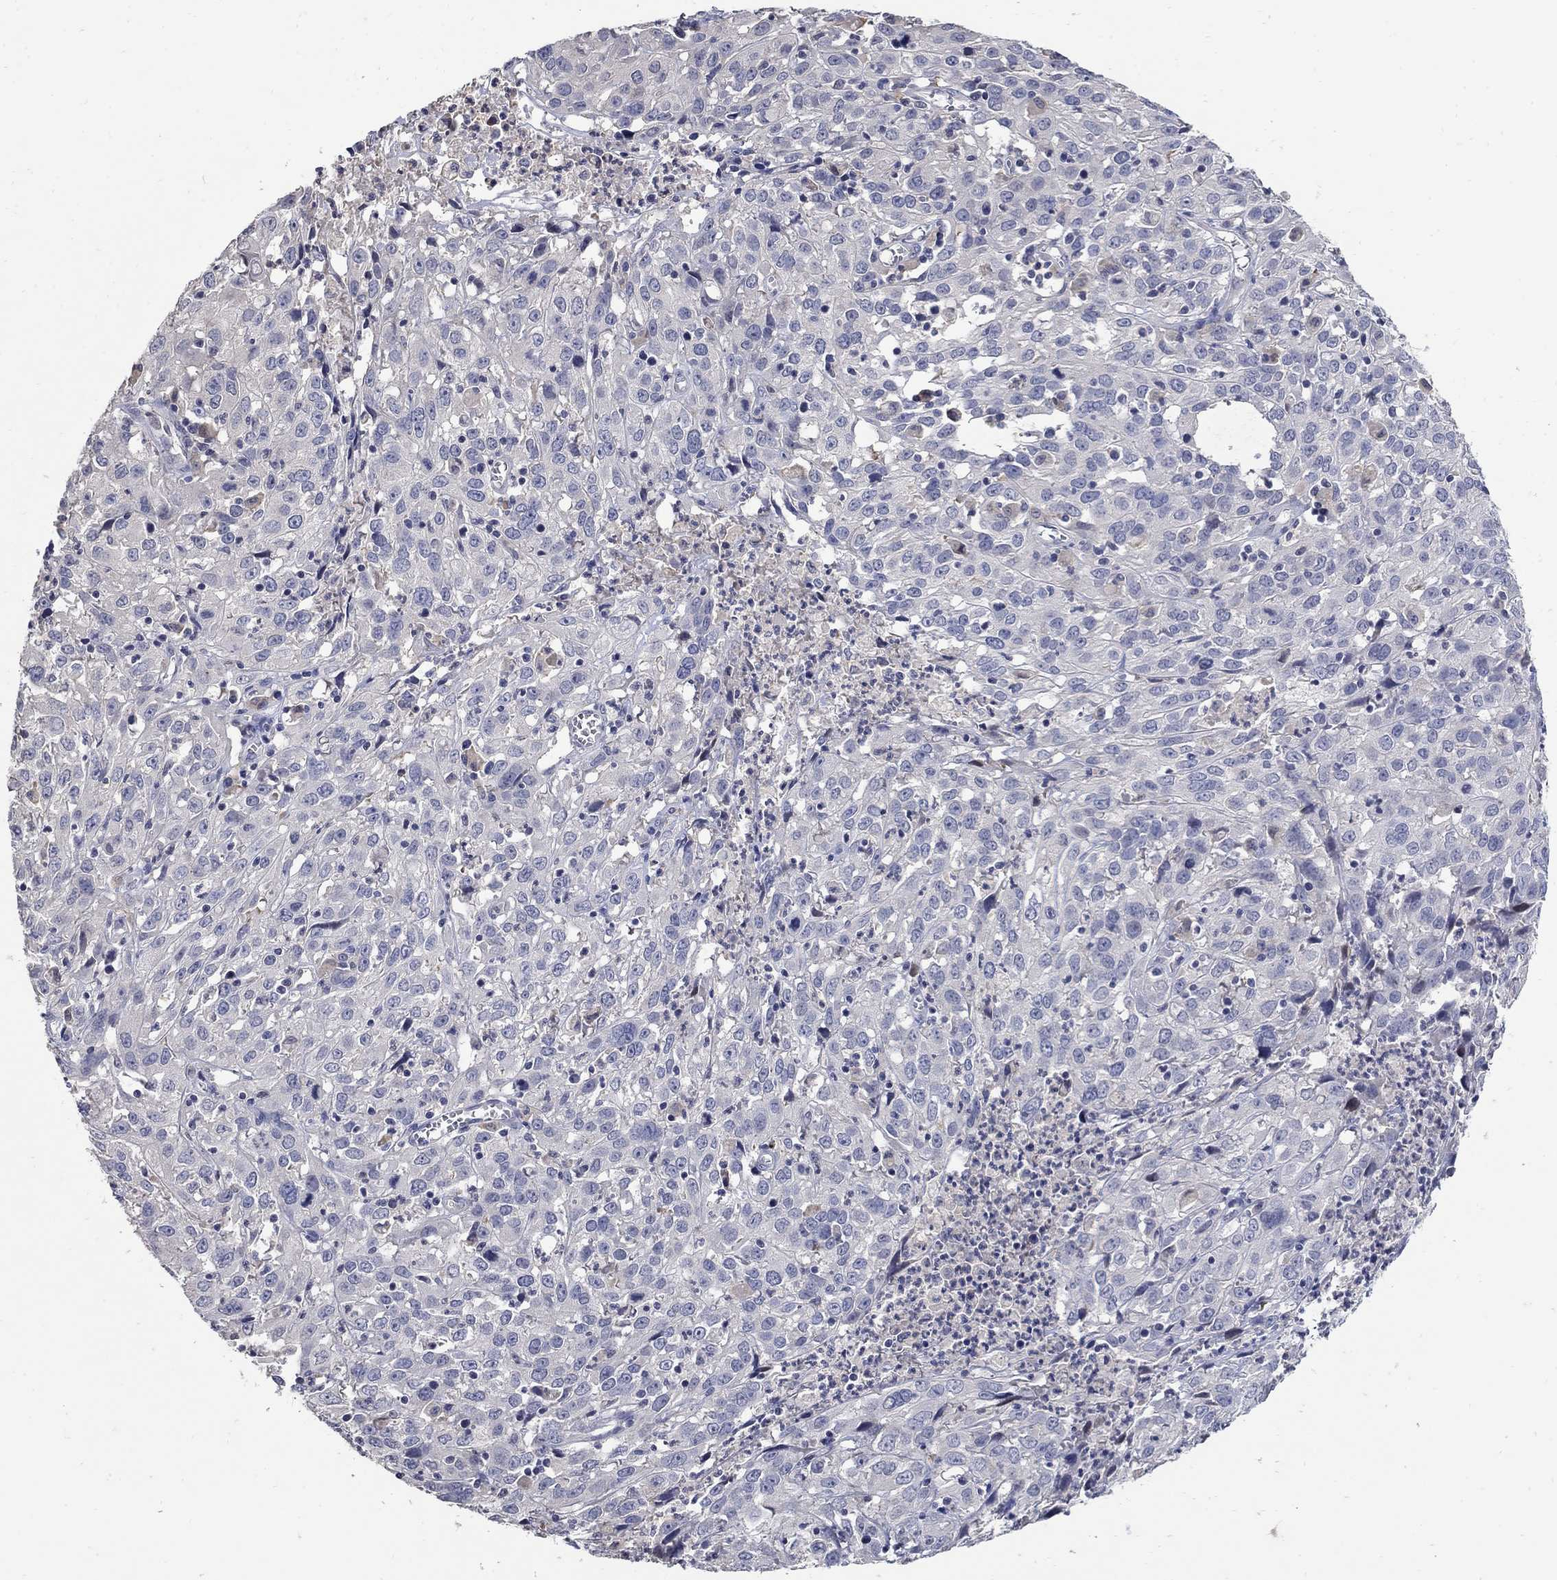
{"staining": {"intensity": "weak", "quantity": "<25%", "location": "cytoplasmic/membranous"}, "tissue": "cervical cancer", "cell_type": "Tumor cells", "image_type": "cancer", "snomed": [{"axis": "morphology", "description": "Squamous cell carcinoma, NOS"}, {"axis": "topography", "description": "Cervix"}], "caption": "Tumor cells are negative for protein expression in human cervical cancer (squamous cell carcinoma).", "gene": "CETN1", "patient": {"sex": "female", "age": 32}}